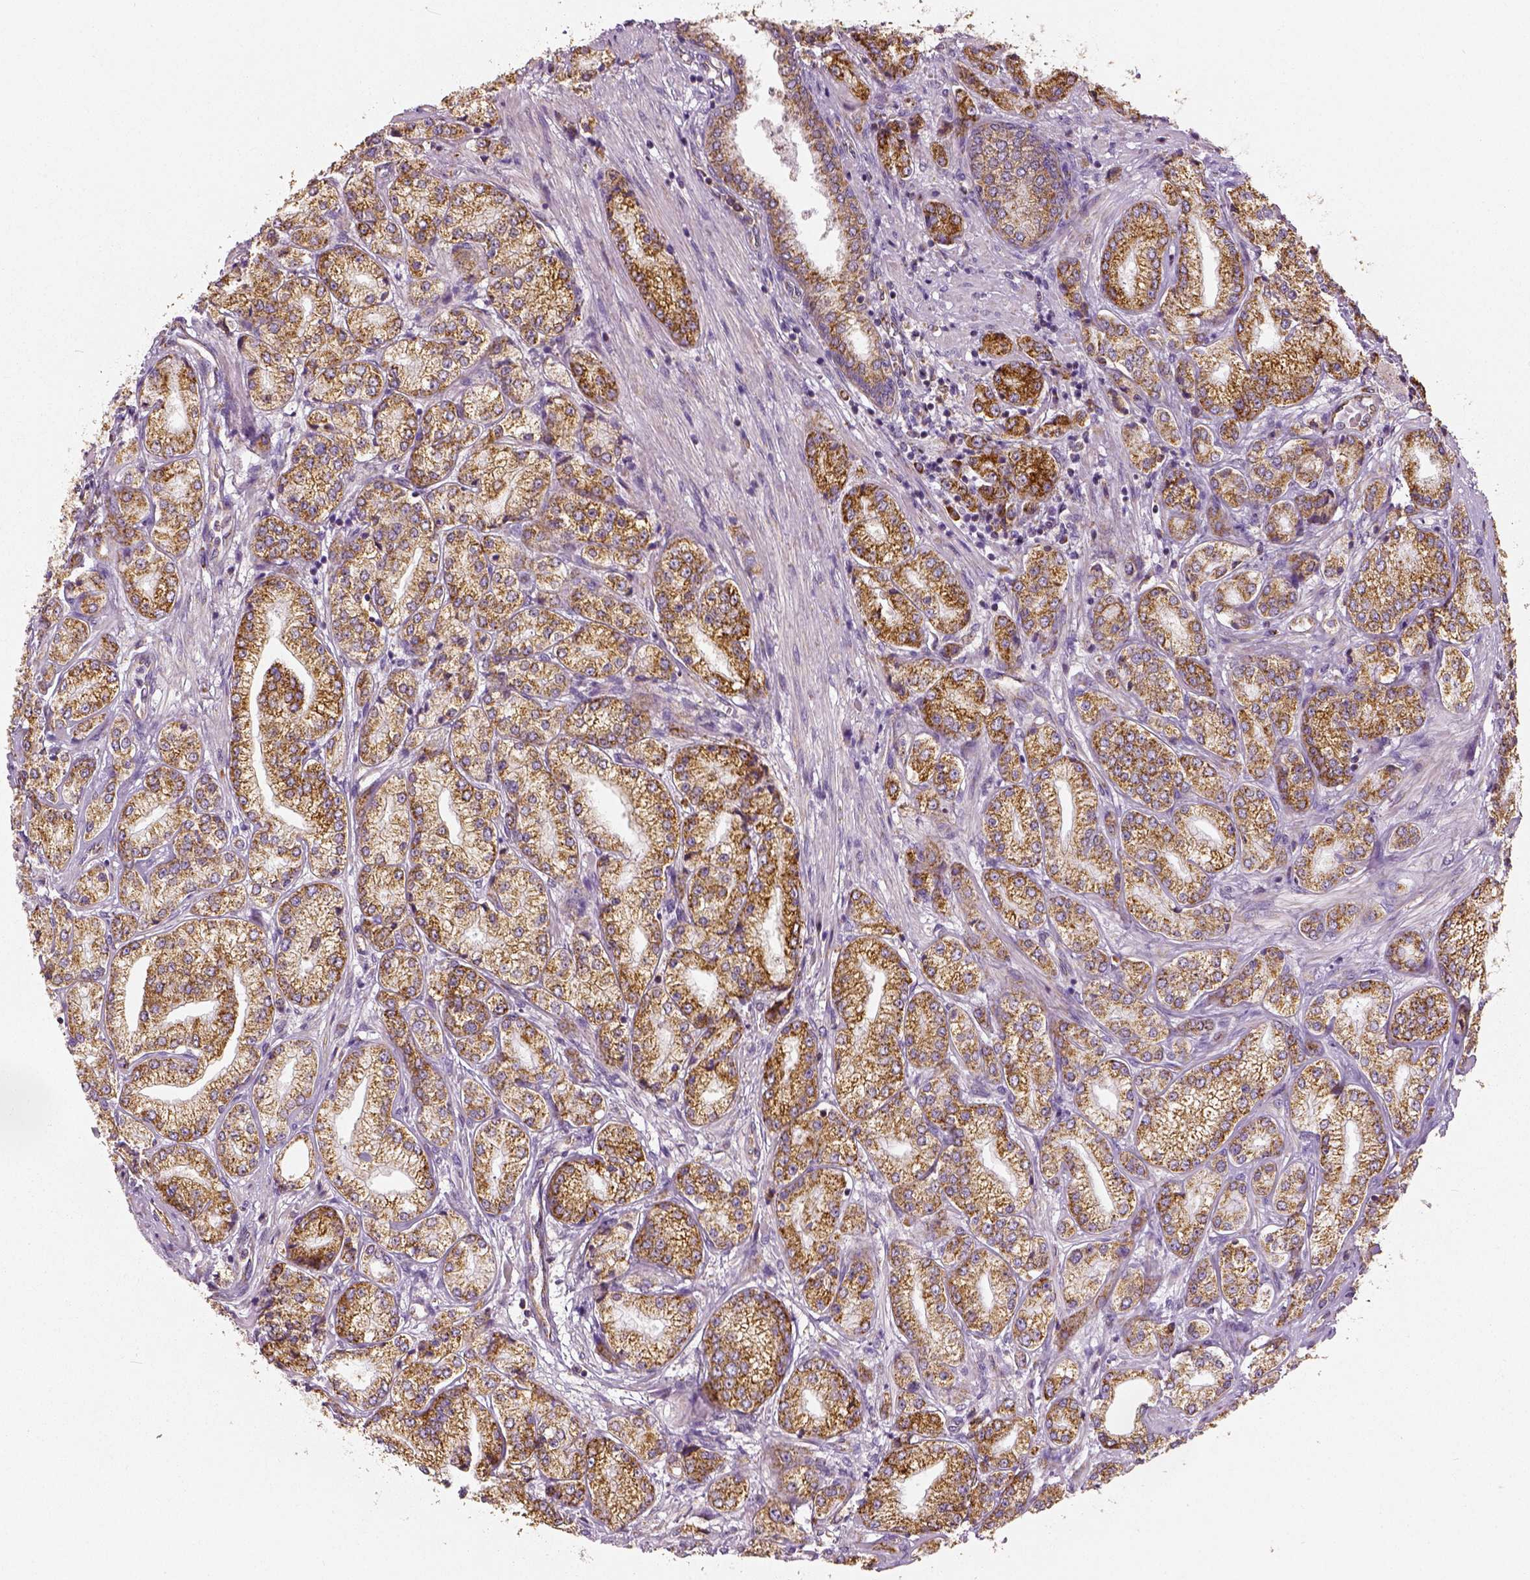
{"staining": {"intensity": "moderate", "quantity": ">75%", "location": "cytoplasmic/membranous"}, "tissue": "prostate cancer", "cell_type": "Tumor cells", "image_type": "cancer", "snomed": [{"axis": "morphology", "description": "Adenocarcinoma, NOS"}, {"axis": "topography", "description": "Prostate"}], "caption": "Immunohistochemistry (IHC) of prostate cancer (adenocarcinoma) exhibits medium levels of moderate cytoplasmic/membranous expression in approximately >75% of tumor cells.", "gene": "PGAM5", "patient": {"sex": "male", "age": 63}}